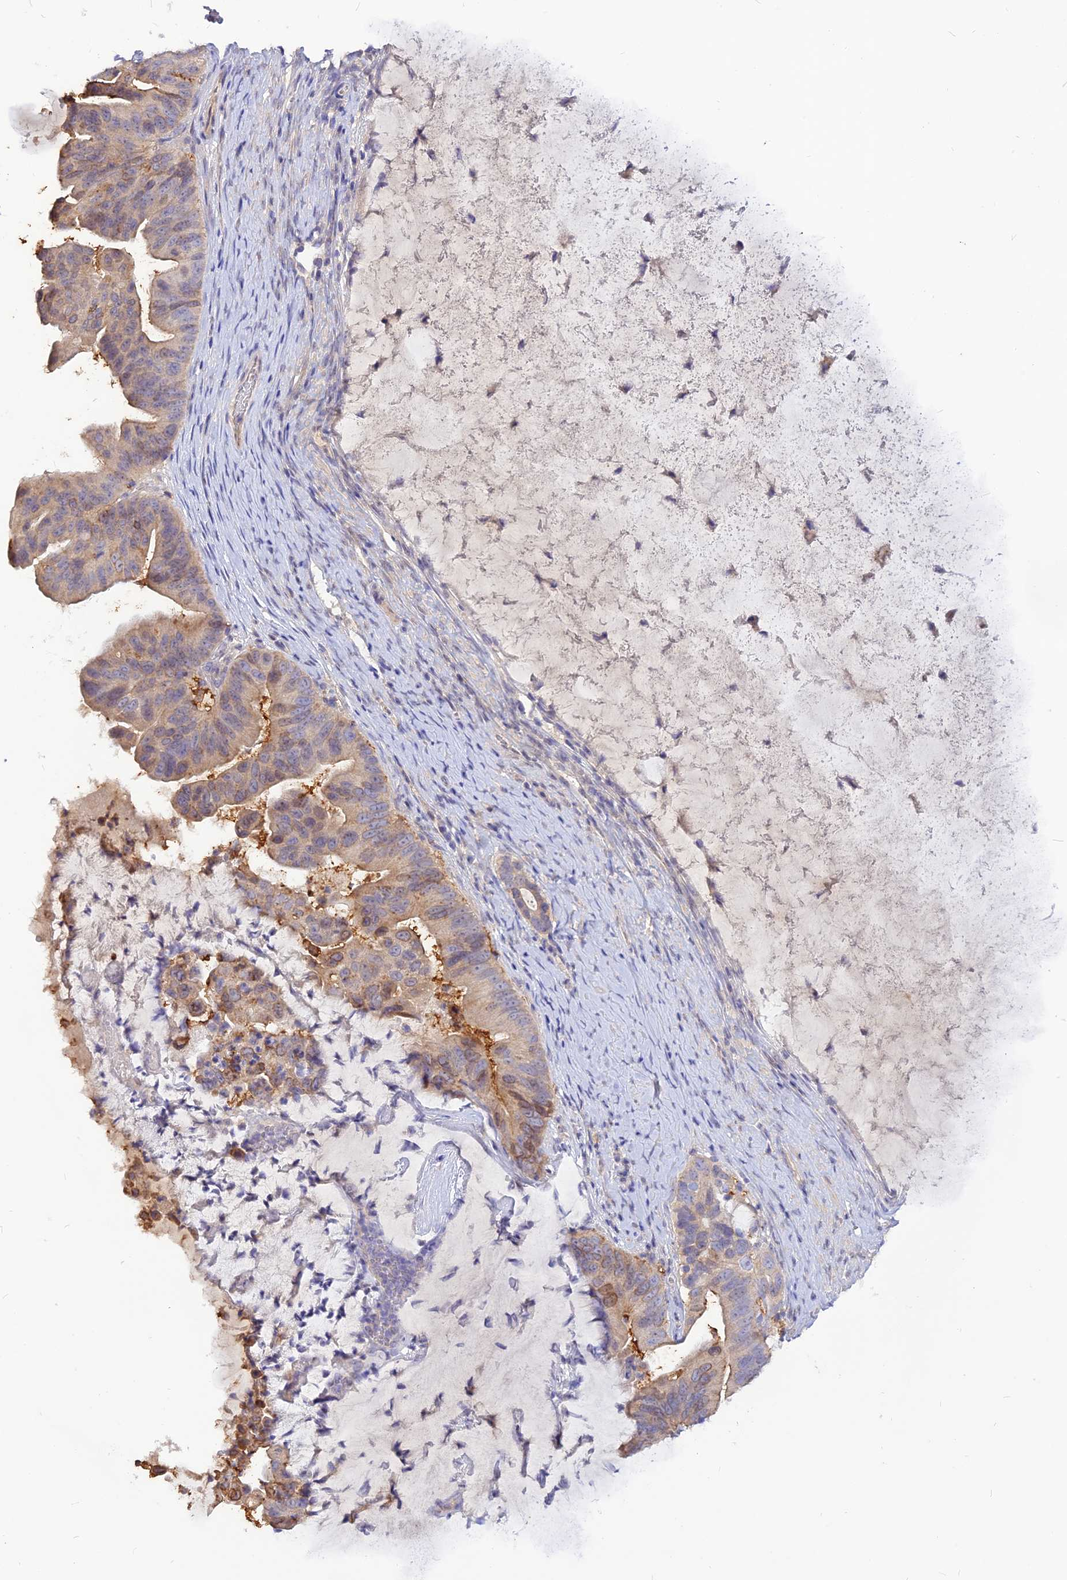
{"staining": {"intensity": "moderate", "quantity": "25%-75%", "location": "cytoplasmic/membranous"}, "tissue": "ovarian cancer", "cell_type": "Tumor cells", "image_type": "cancer", "snomed": [{"axis": "morphology", "description": "Cystadenocarcinoma, mucinous, NOS"}, {"axis": "topography", "description": "Ovary"}], "caption": "This micrograph exhibits immunohistochemistry (IHC) staining of human mucinous cystadenocarcinoma (ovarian), with medium moderate cytoplasmic/membranous expression in about 25%-75% of tumor cells.", "gene": "CZIB", "patient": {"sex": "female", "age": 61}}